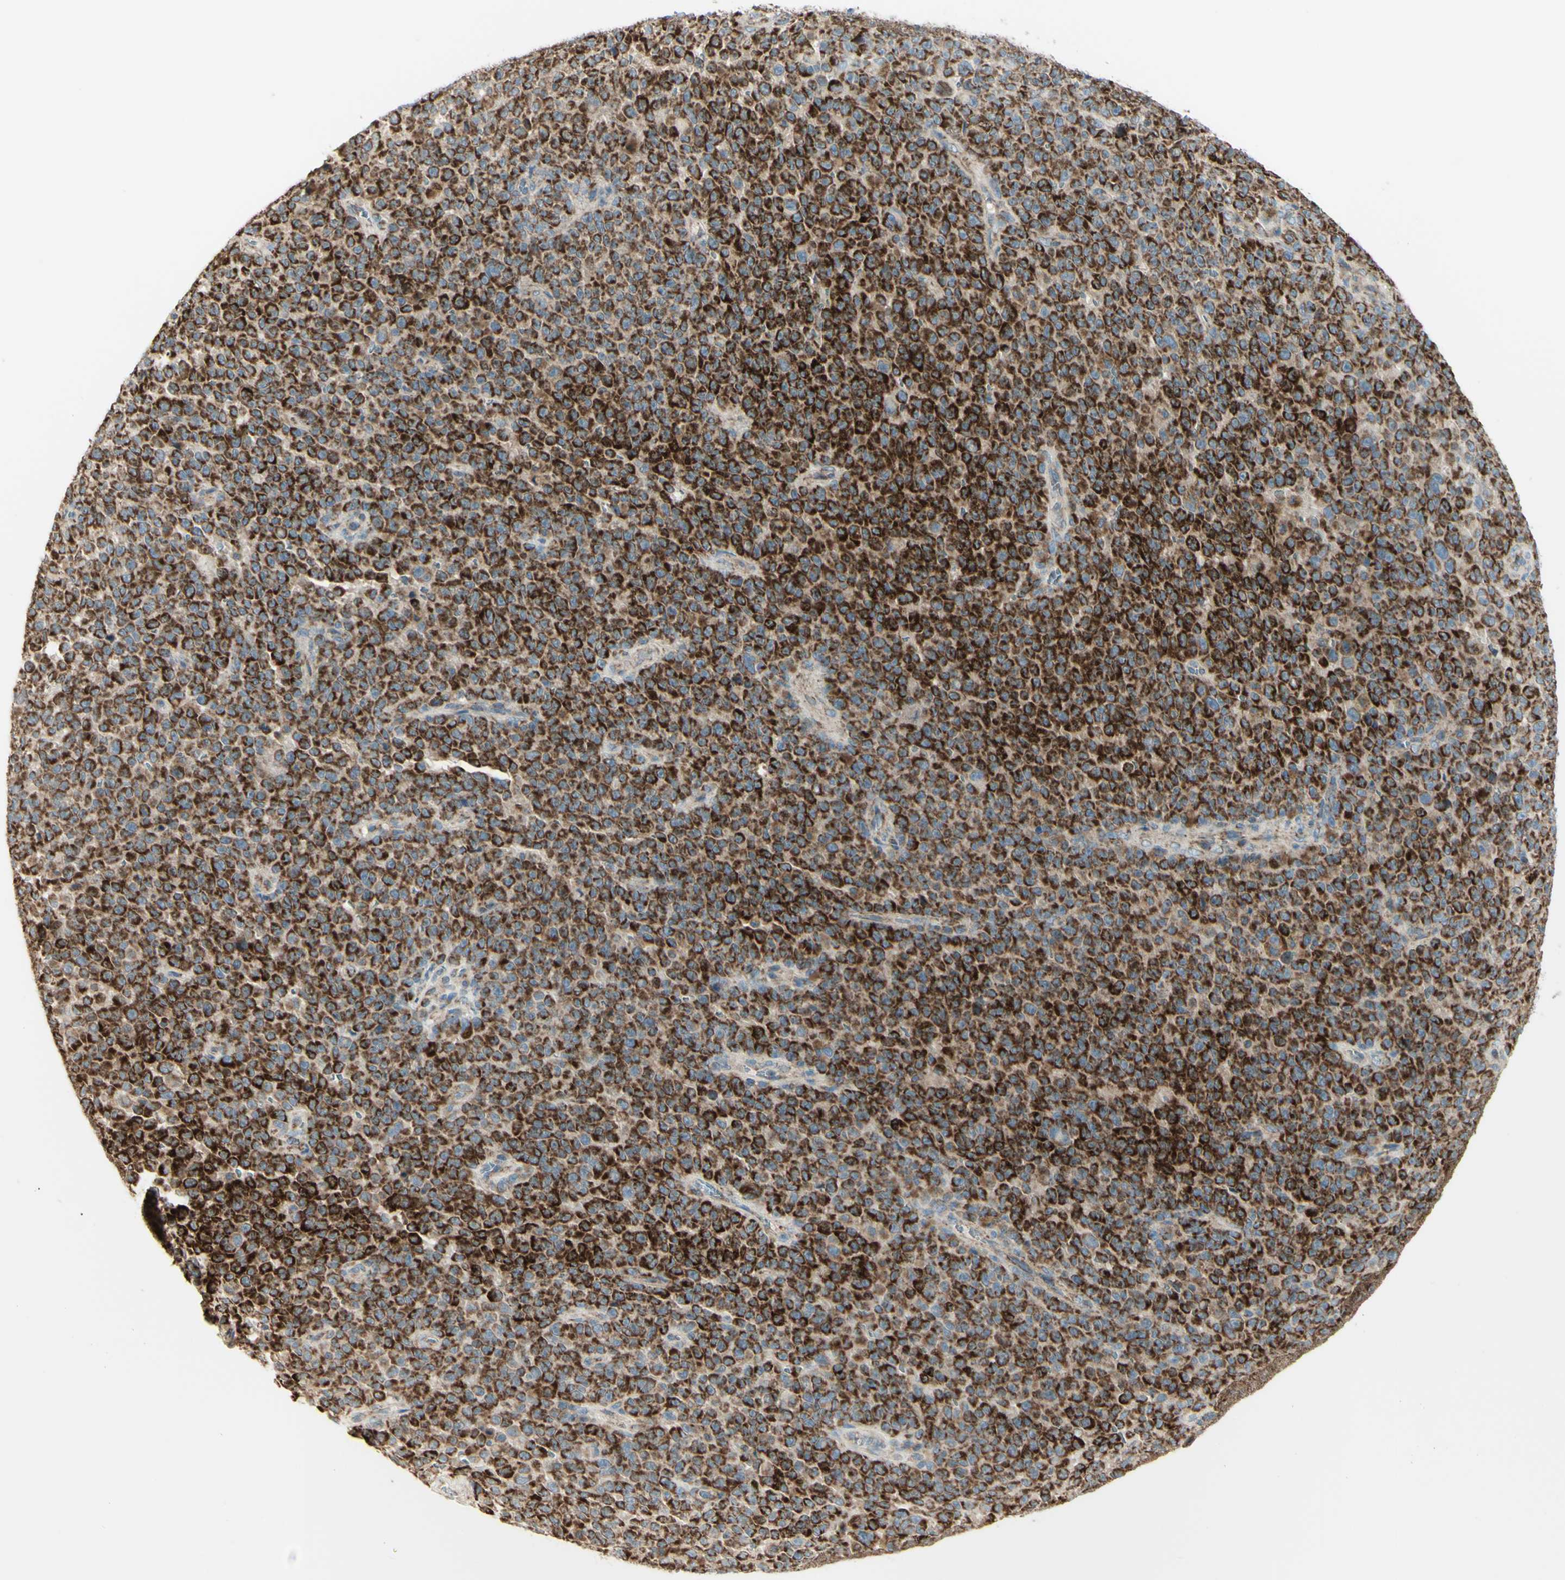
{"staining": {"intensity": "strong", "quantity": ">75%", "location": "cytoplasmic/membranous"}, "tissue": "melanoma", "cell_type": "Tumor cells", "image_type": "cancer", "snomed": [{"axis": "morphology", "description": "Malignant melanoma, NOS"}, {"axis": "topography", "description": "Skin"}], "caption": "Malignant melanoma stained for a protein (brown) displays strong cytoplasmic/membranous positive staining in approximately >75% of tumor cells.", "gene": "ARMC10", "patient": {"sex": "female", "age": 82}}